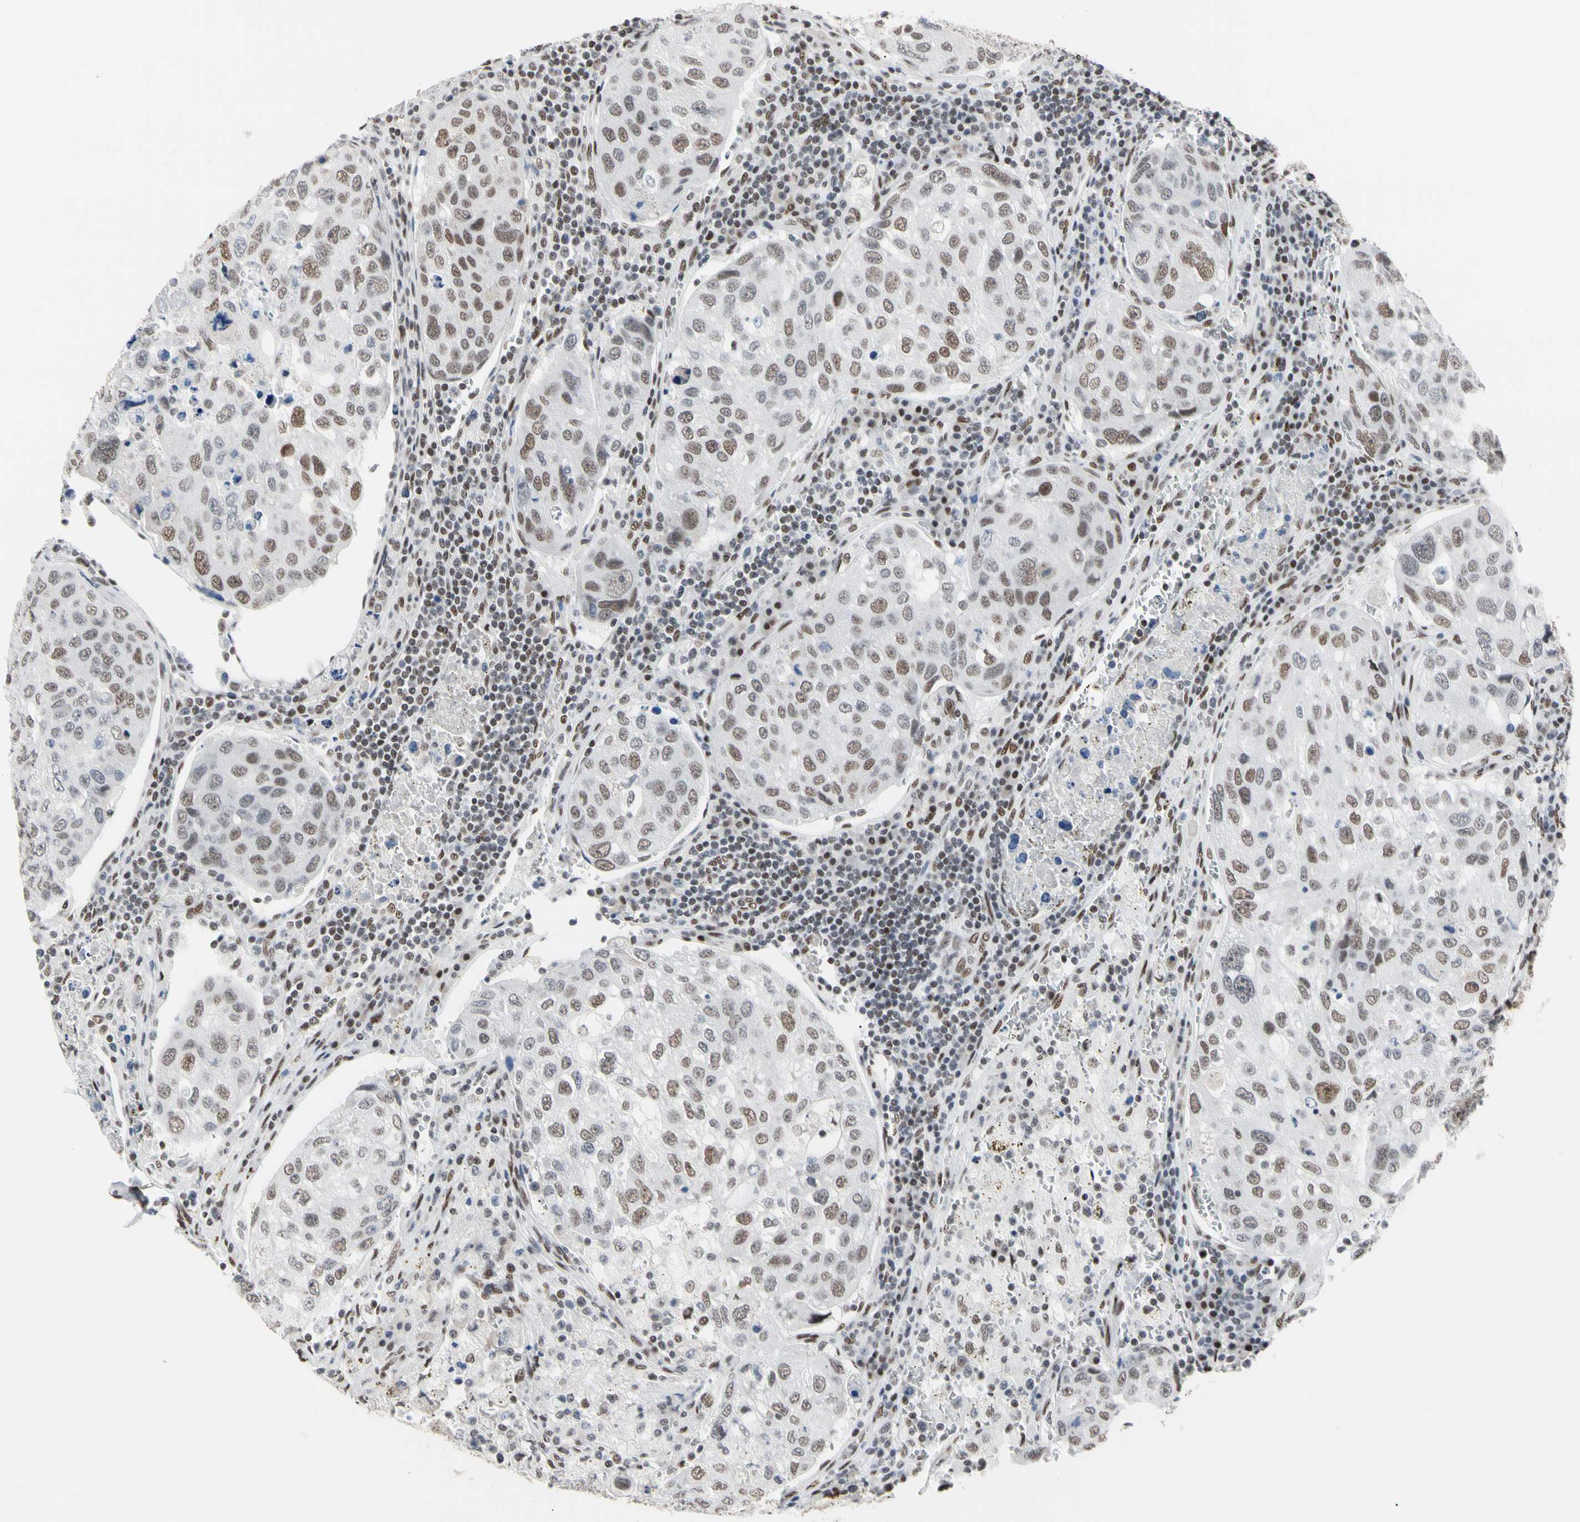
{"staining": {"intensity": "moderate", "quantity": "25%-75%", "location": "nuclear"}, "tissue": "urothelial cancer", "cell_type": "Tumor cells", "image_type": "cancer", "snomed": [{"axis": "morphology", "description": "Urothelial carcinoma, High grade"}, {"axis": "topography", "description": "Lymph node"}, {"axis": "topography", "description": "Urinary bladder"}], "caption": "Protein expression analysis of urothelial cancer reveals moderate nuclear staining in about 25%-75% of tumor cells.", "gene": "FAM98B", "patient": {"sex": "male", "age": 51}}